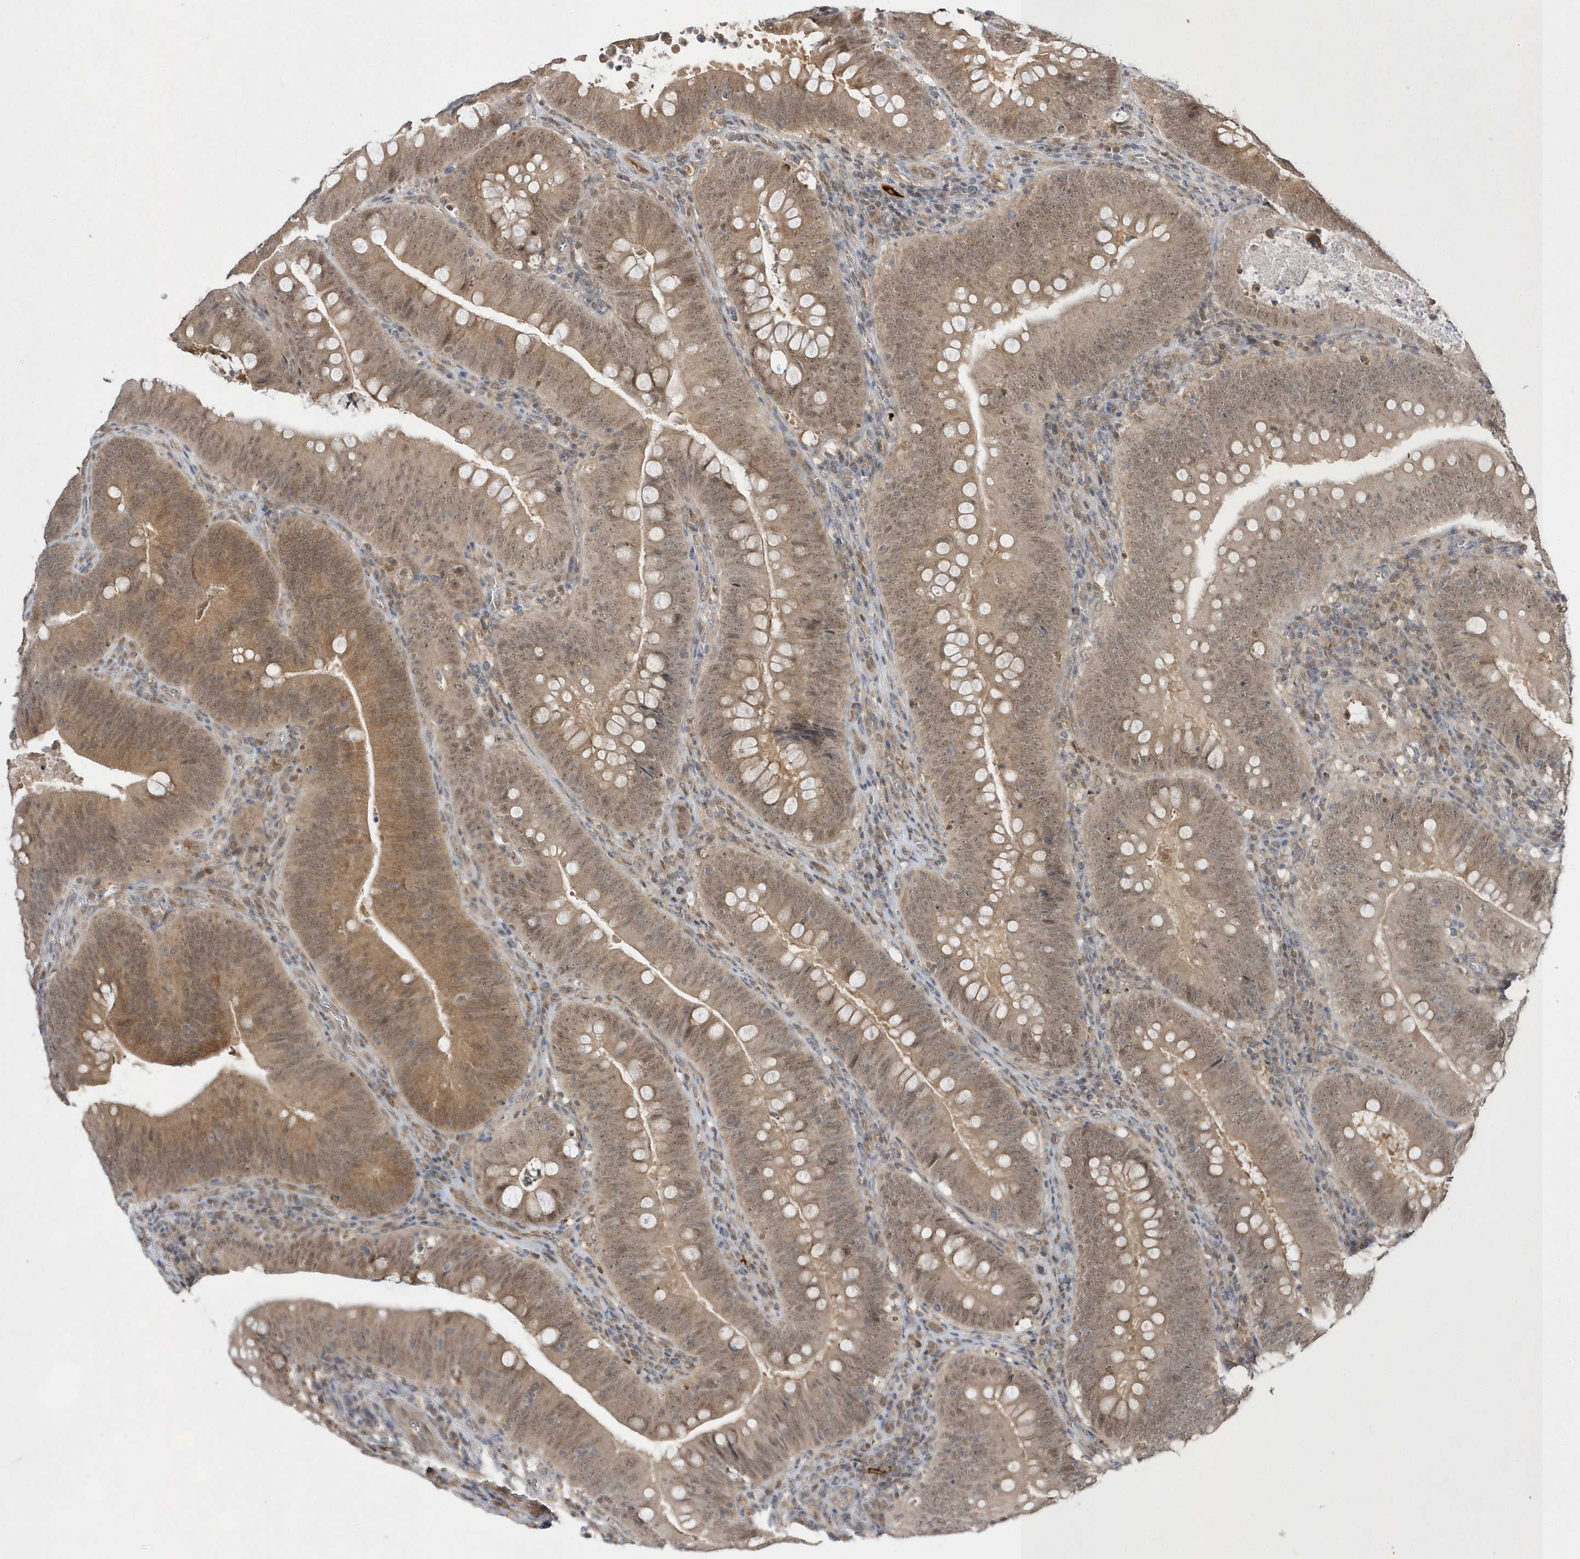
{"staining": {"intensity": "moderate", "quantity": ">75%", "location": "cytoplasmic/membranous,nuclear"}, "tissue": "colorectal cancer", "cell_type": "Tumor cells", "image_type": "cancer", "snomed": [{"axis": "morphology", "description": "Normal tissue, NOS"}, {"axis": "topography", "description": "Colon"}], "caption": "Moderate cytoplasmic/membranous and nuclear expression is seen in about >75% of tumor cells in colorectal cancer.", "gene": "TMEM132B", "patient": {"sex": "female", "age": 82}}